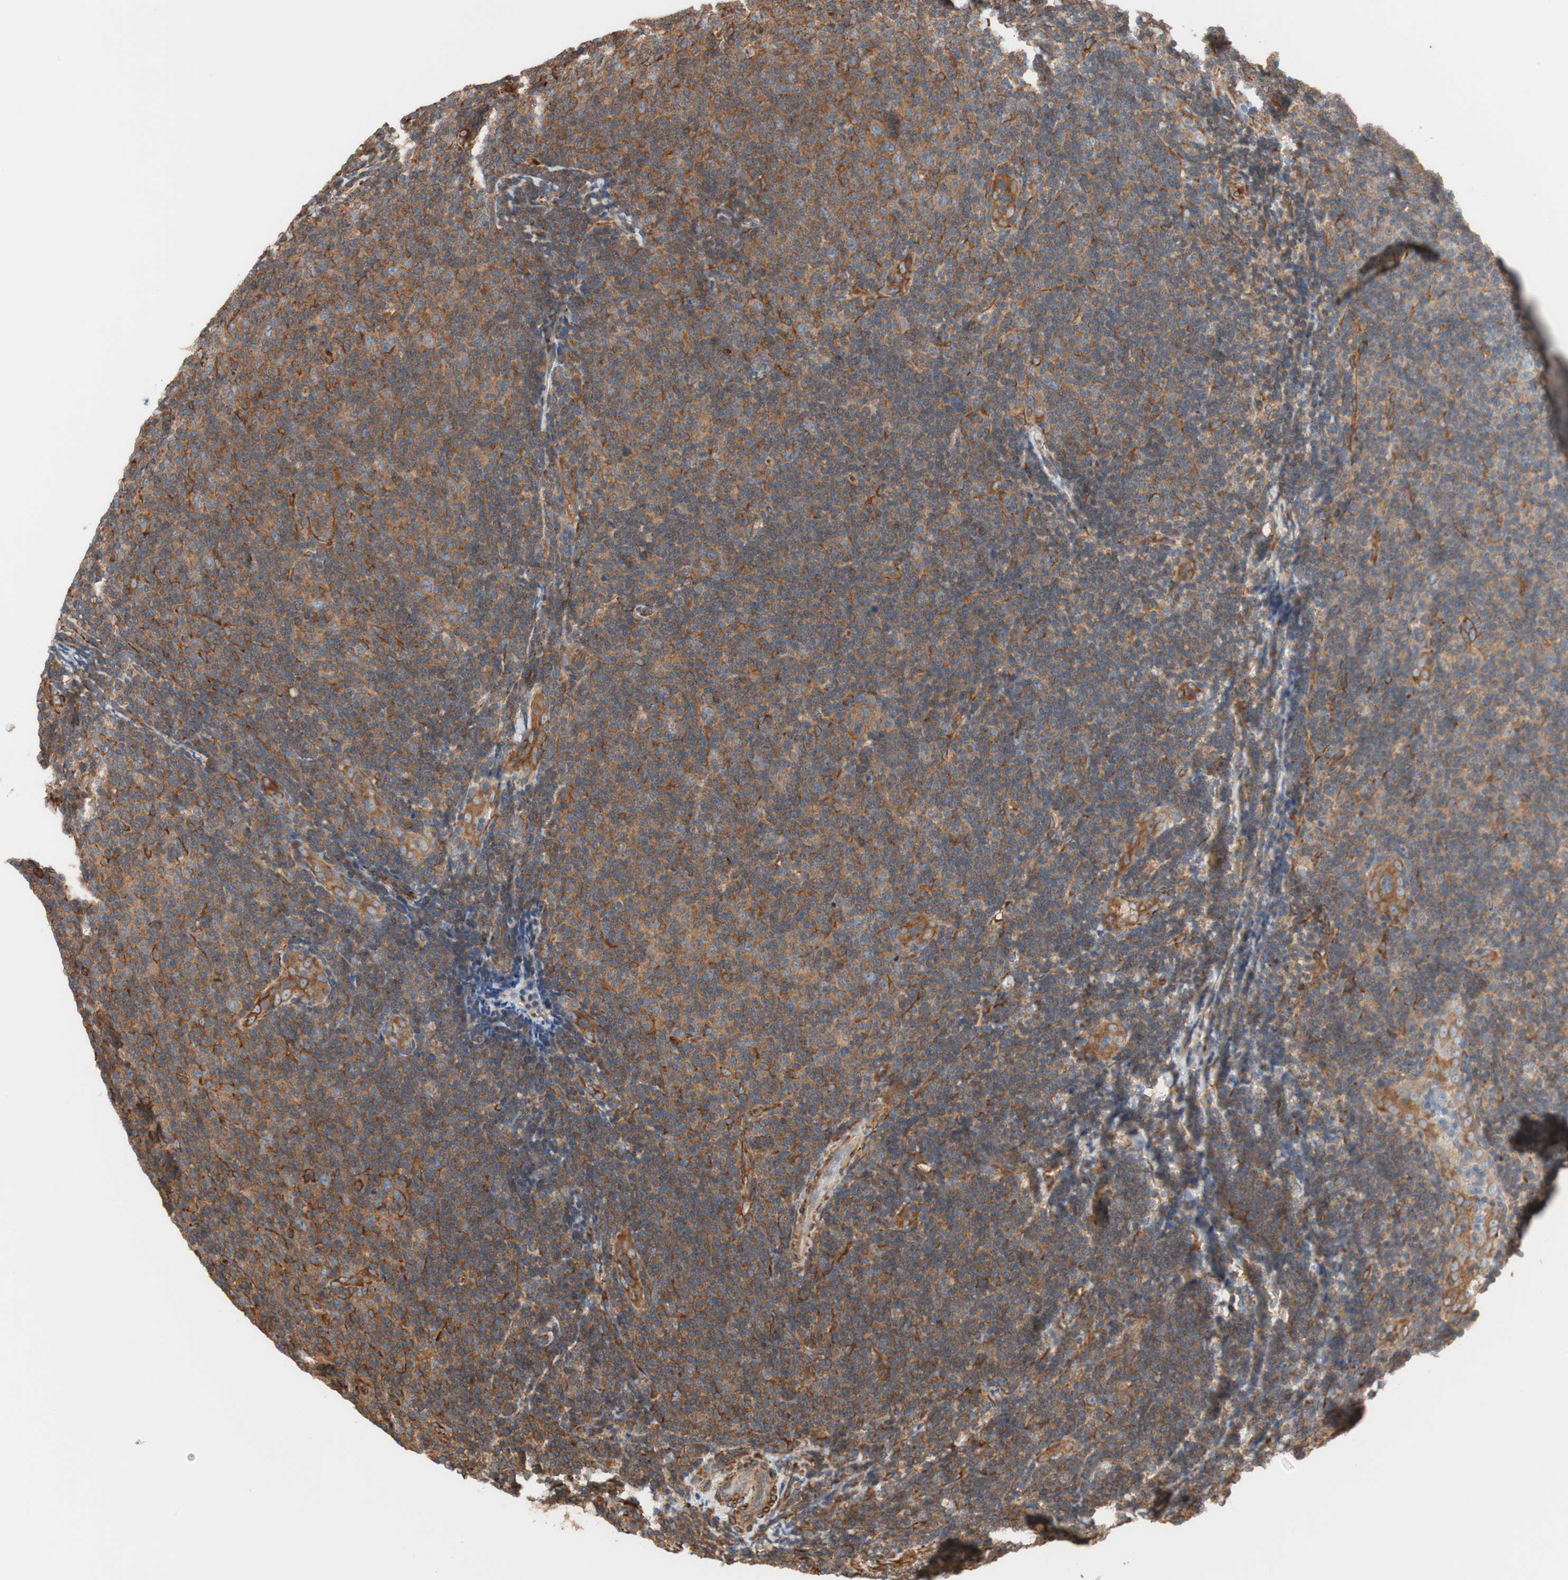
{"staining": {"intensity": "strong", "quantity": ">75%", "location": "cytoplasmic/membranous"}, "tissue": "lymphoma", "cell_type": "Tumor cells", "image_type": "cancer", "snomed": [{"axis": "morphology", "description": "Malignant lymphoma, non-Hodgkin's type, Low grade"}, {"axis": "topography", "description": "Lymph node"}], "caption": "Tumor cells display strong cytoplasmic/membranous positivity in approximately >75% of cells in lymphoma.", "gene": "GPSM2", "patient": {"sex": "male", "age": 83}}